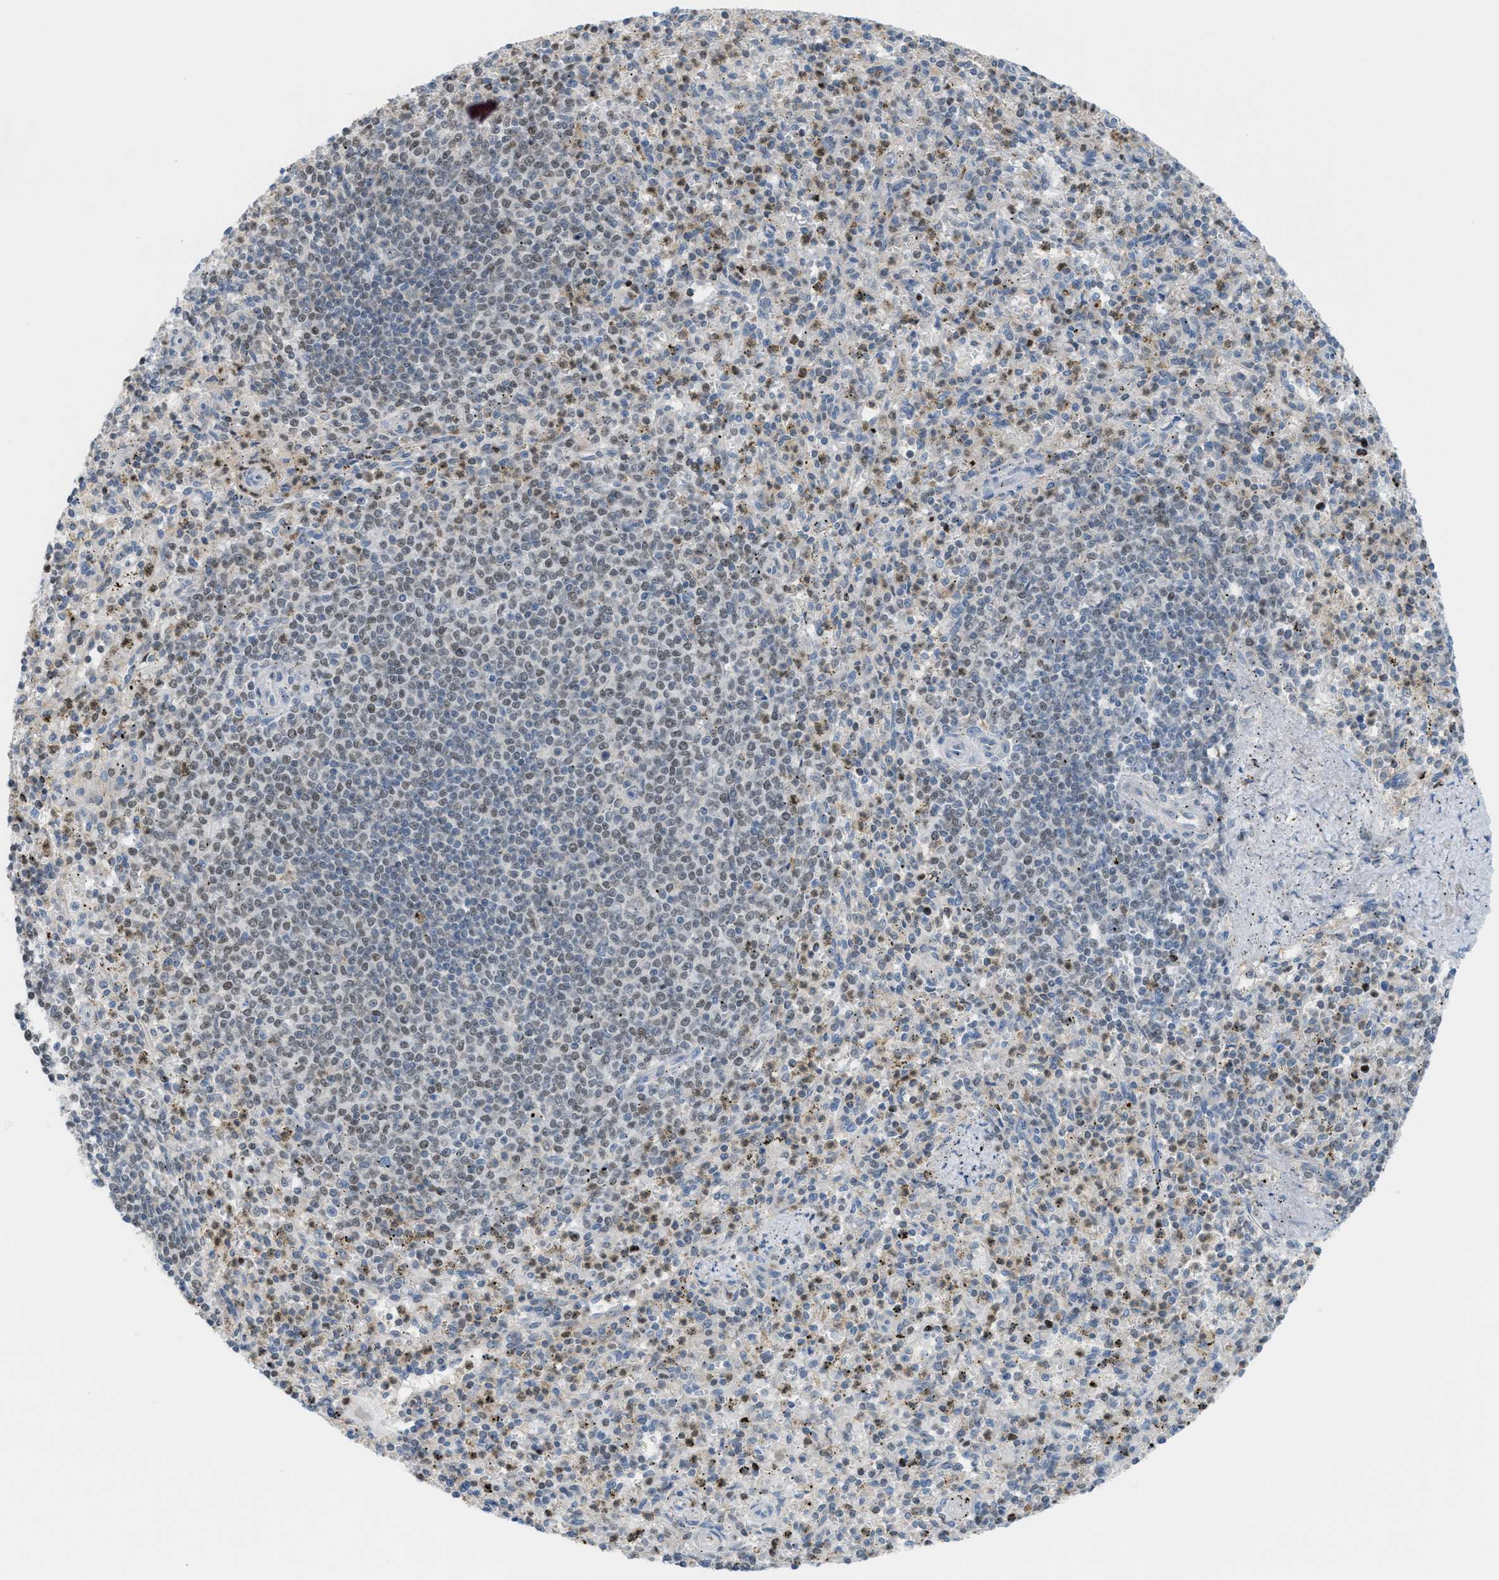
{"staining": {"intensity": "moderate", "quantity": "<25%", "location": "cytoplasmic/membranous,nuclear"}, "tissue": "spleen", "cell_type": "Cells in red pulp", "image_type": "normal", "snomed": [{"axis": "morphology", "description": "Normal tissue, NOS"}, {"axis": "topography", "description": "Spleen"}], "caption": "A brown stain highlights moderate cytoplasmic/membranous,nuclear staining of a protein in cells in red pulp of unremarkable spleen.", "gene": "PPM1D", "patient": {"sex": "male", "age": 72}}